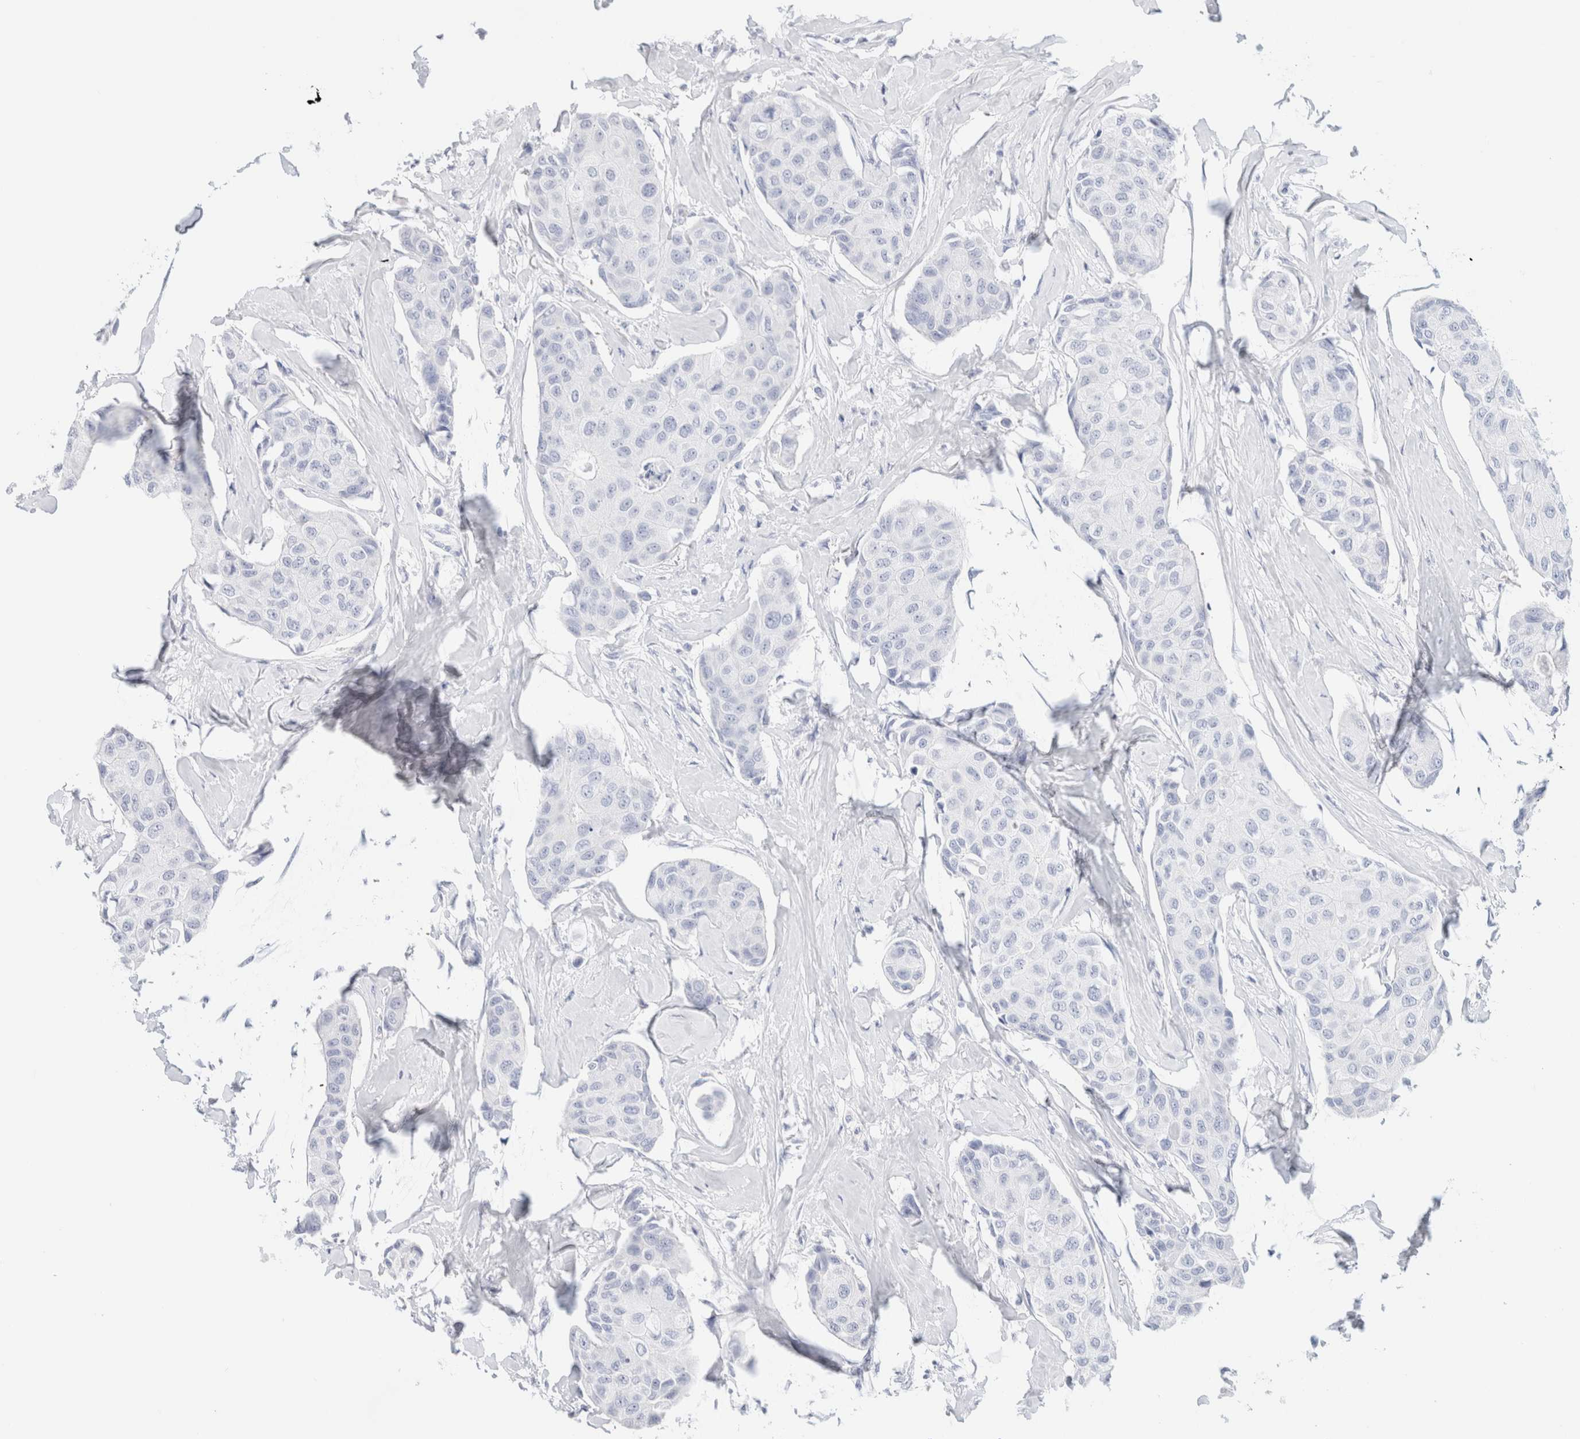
{"staining": {"intensity": "negative", "quantity": "none", "location": "none"}, "tissue": "breast cancer", "cell_type": "Tumor cells", "image_type": "cancer", "snomed": [{"axis": "morphology", "description": "Duct carcinoma"}, {"axis": "topography", "description": "Breast"}], "caption": "There is no significant positivity in tumor cells of invasive ductal carcinoma (breast).", "gene": "ARG1", "patient": {"sex": "female", "age": 80}}